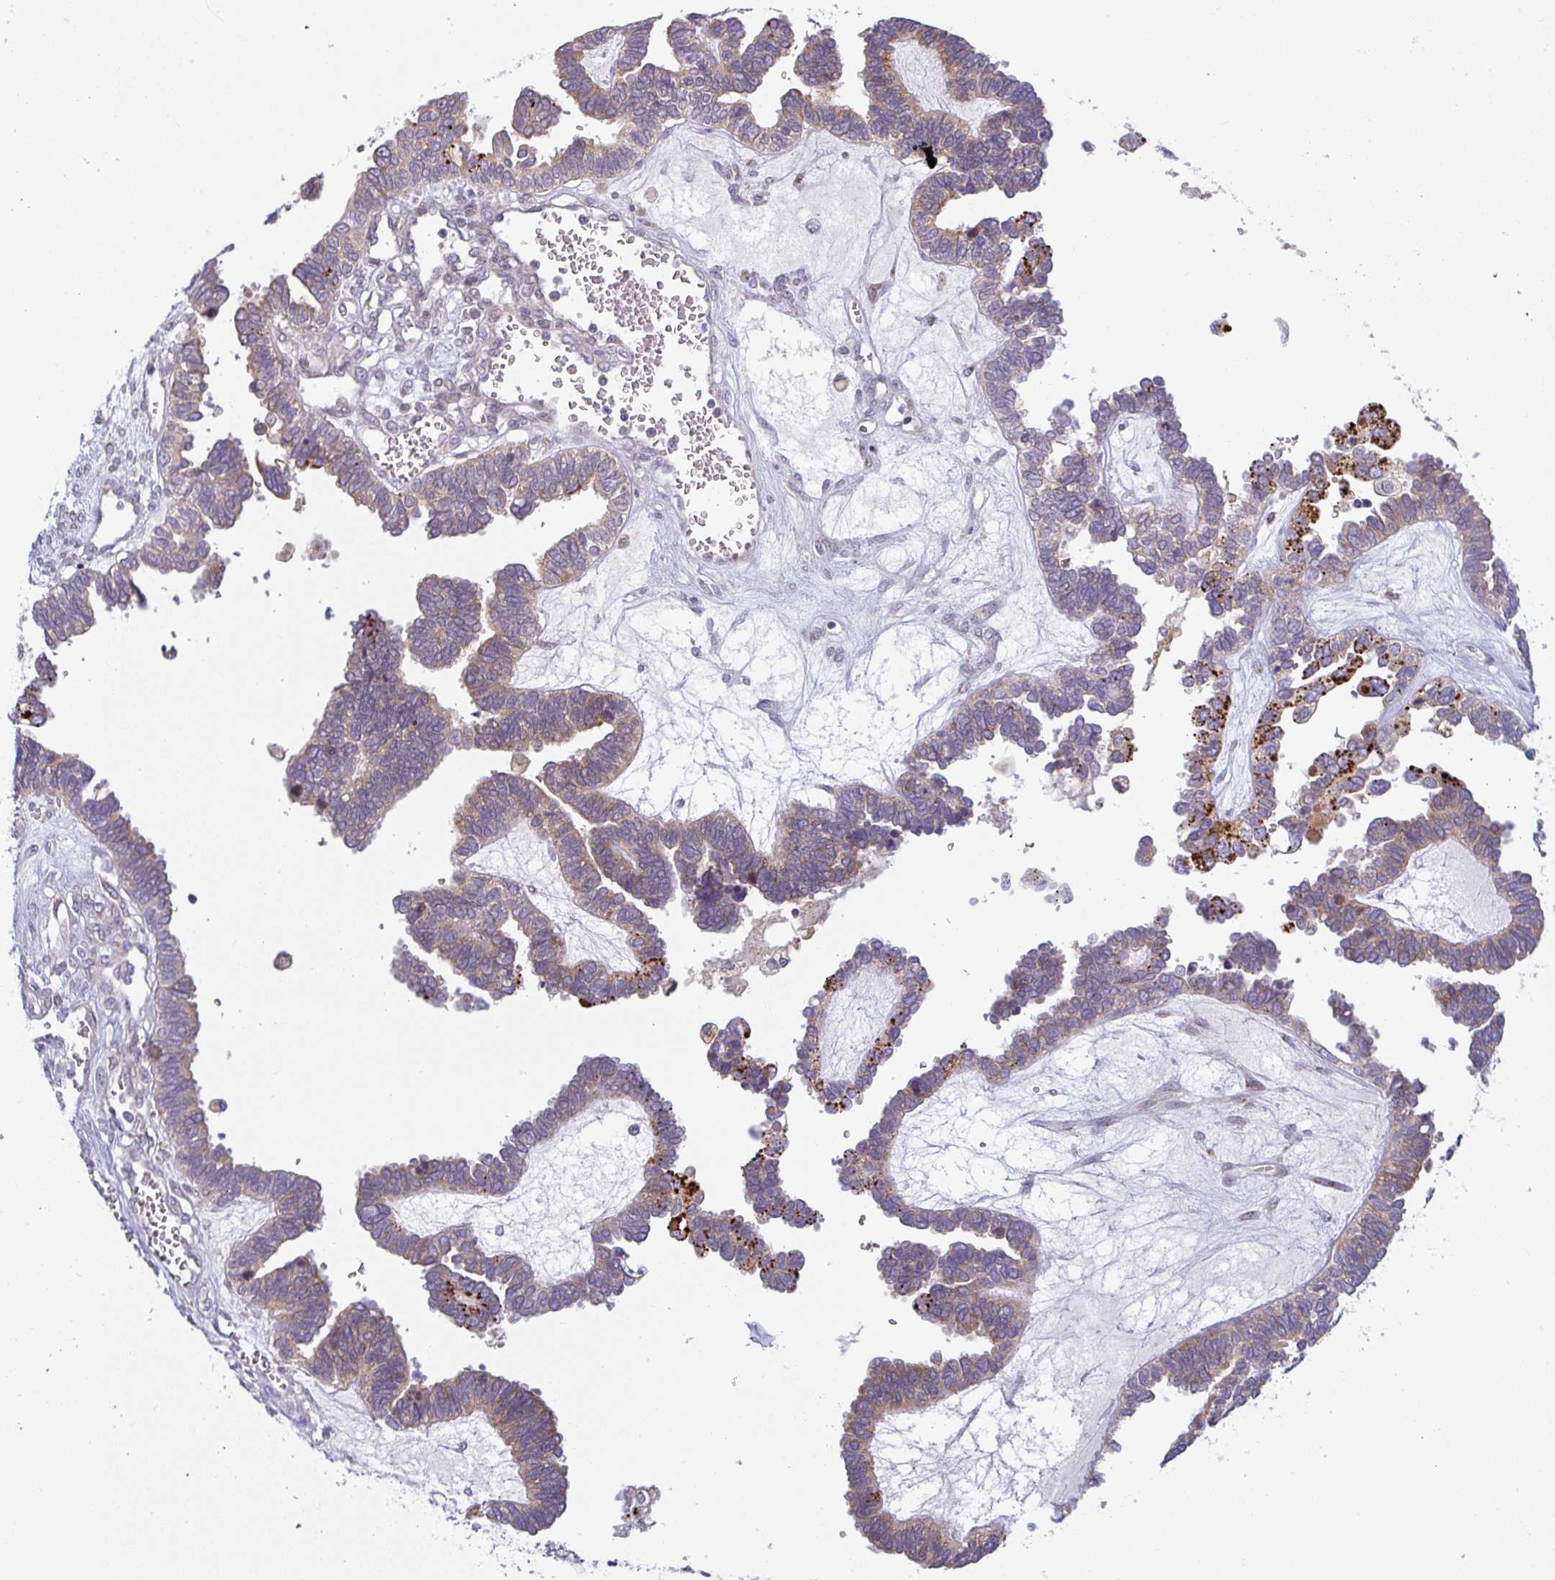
{"staining": {"intensity": "moderate", "quantity": ">75%", "location": "cytoplasmic/membranous"}, "tissue": "ovarian cancer", "cell_type": "Tumor cells", "image_type": "cancer", "snomed": [{"axis": "morphology", "description": "Cystadenocarcinoma, serous, NOS"}, {"axis": "topography", "description": "Ovary"}], "caption": "The histopathology image exhibits a brown stain indicating the presence of a protein in the cytoplasmic/membranous of tumor cells in ovarian cancer.", "gene": "MOB1A", "patient": {"sex": "female", "age": 51}}